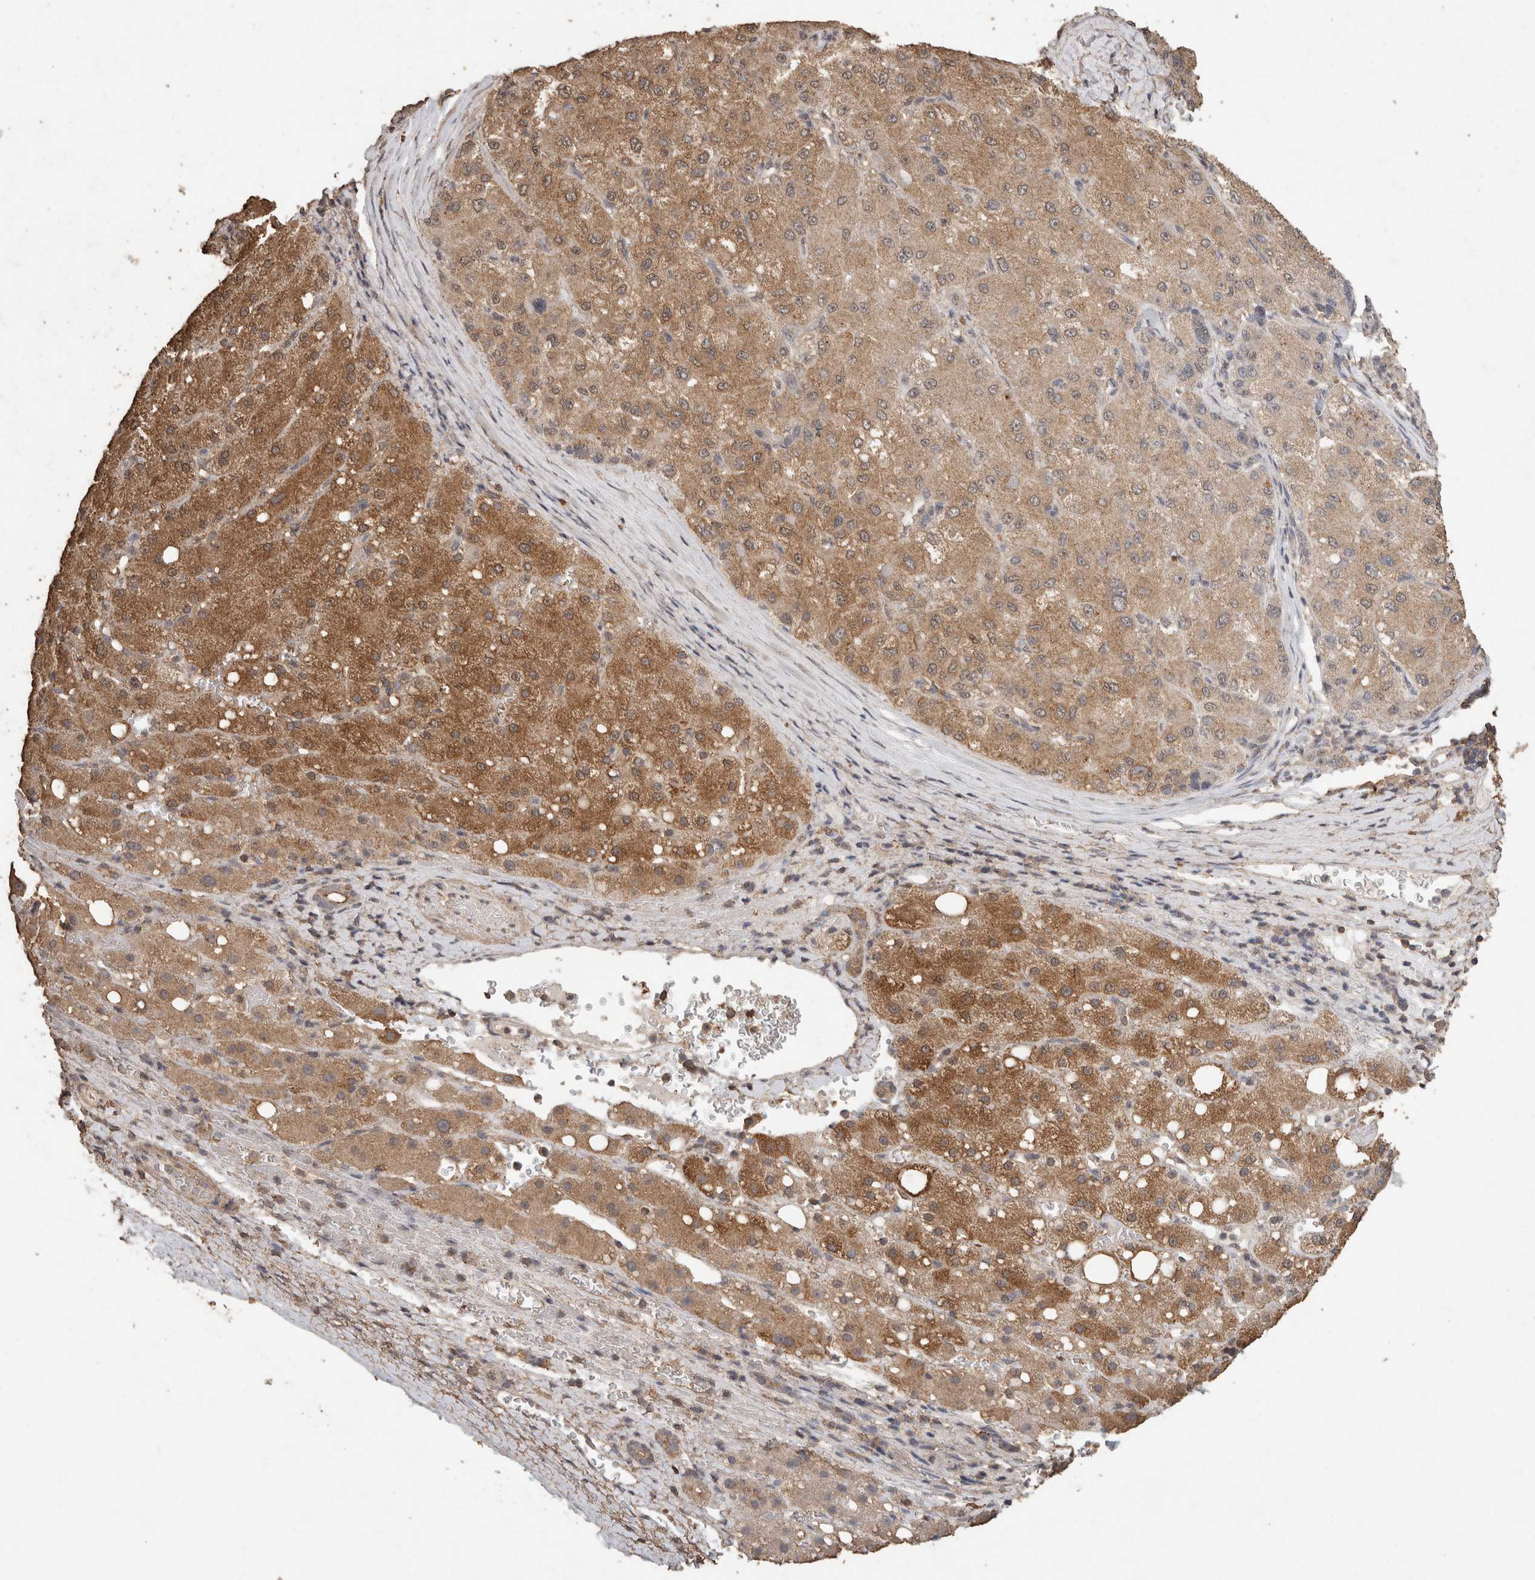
{"staining": {"intensity": "moderate", "quantity": ">75%", "location": "cytoplasmic/membranous"}, "tissue": "liver cancer", "cell_type": "Tumor cells", "image_type": "cancer", "snomed": [{"axis": "morphology", "description": "Carcinoma, Hepatocellular, NOS"}, {"axis": "topography", "description": "Liver"}], "caption": "Approximately >75% of tumor cells in human hepatocellular carcinoma (liver) exhibit moderate cytoplasmic/membranous protein expression as visualized by brown immunohistochemical staining.", "gene": "CX3CL1", "patient": {"sex": "male", "age": 80}}